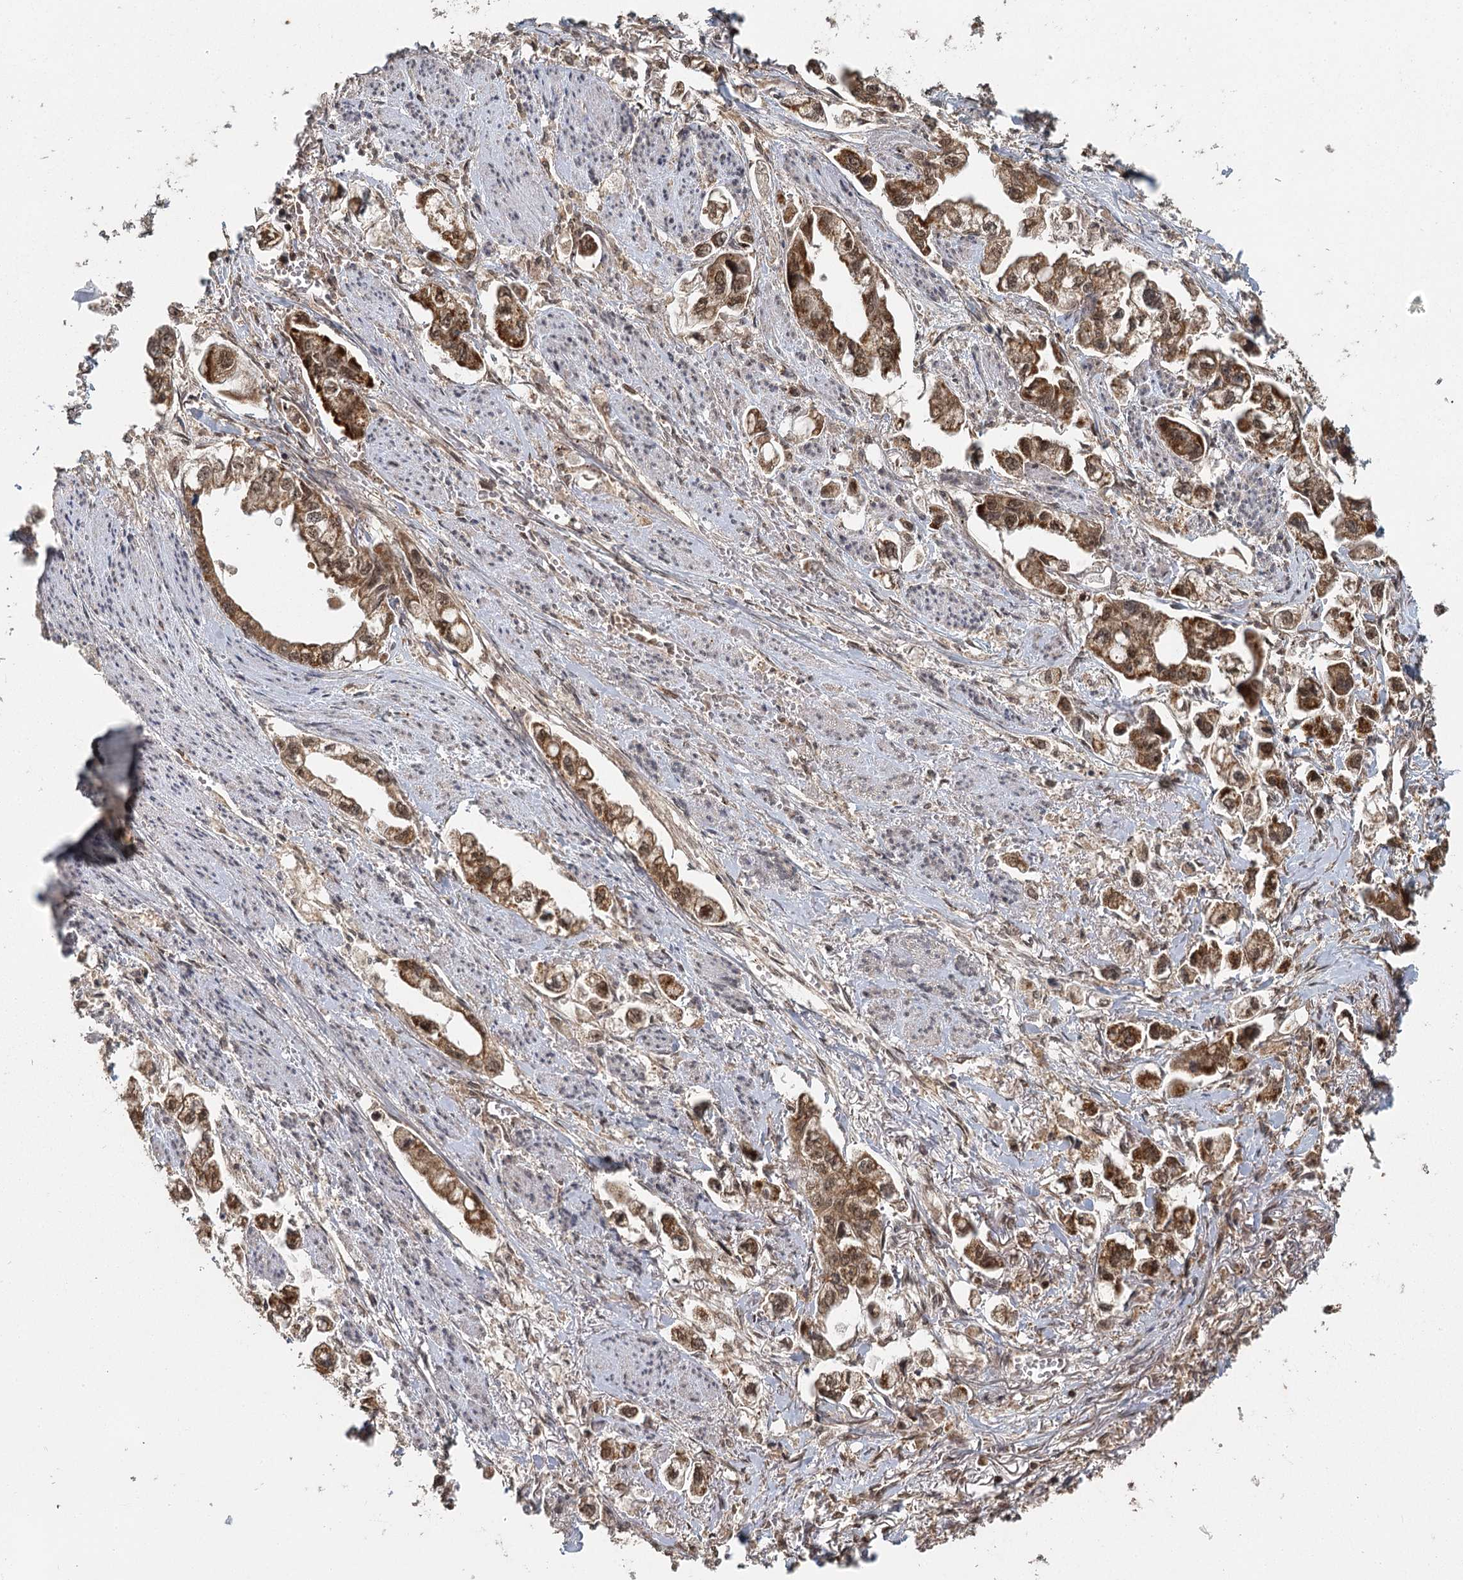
{"staining": {"intensity": "moderate", "quantity": ">75%", "location": "cytoplasmic/membranous"}, "tissue": "stomach cancer", "cell_type": "Tumor cells", "image_type": "cancer", "snomed": [{"axis": "morphology", "description": "Adenocarcinoma, NOS"}, {"axis": "topography", "description": "Stomach"}], "caption": "Human stomach adenocarcinoma stained with a protein marker demonstrates moderate staining in tumor cells.", "gene": "MICU1", "patient": {"sex": "male", "age": 62}}